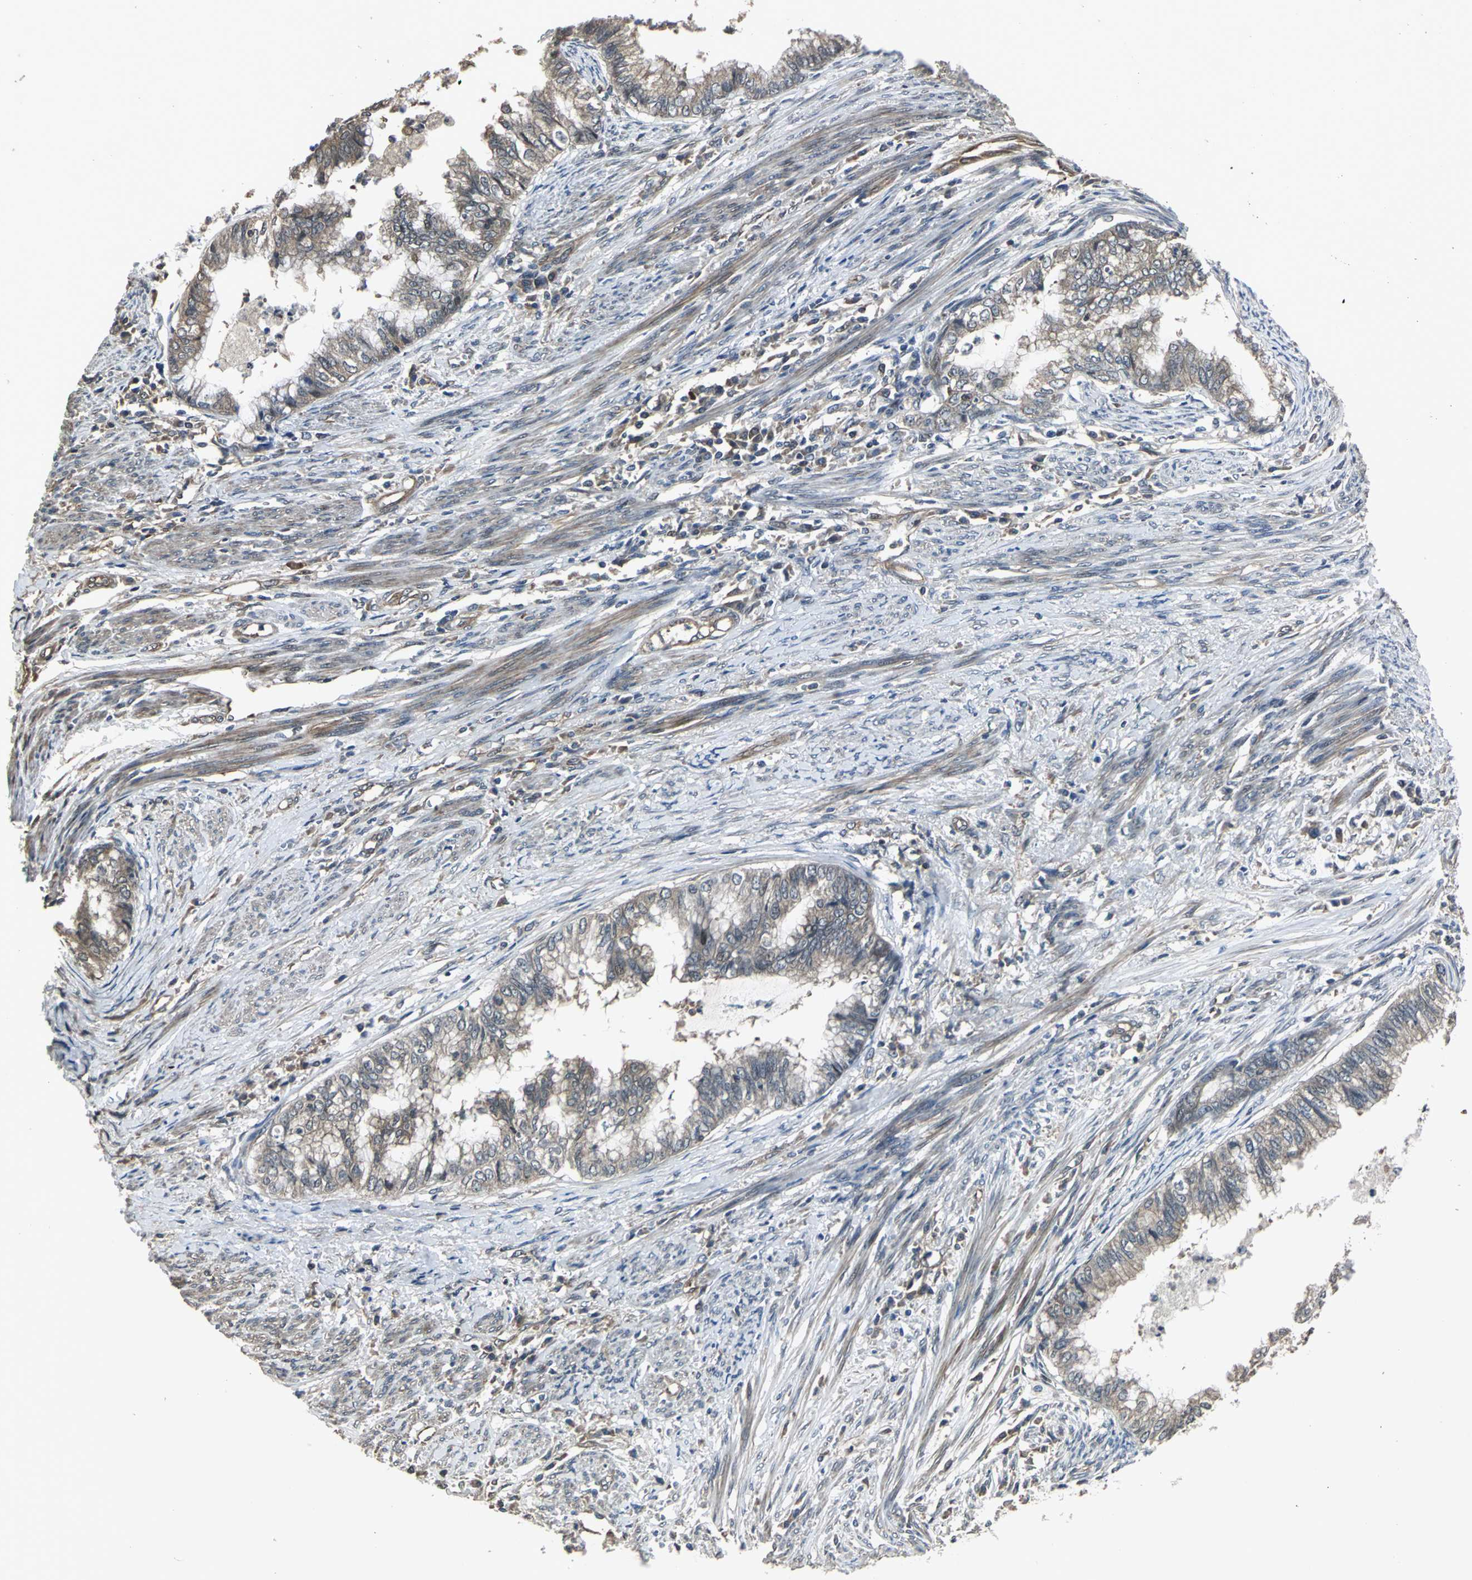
{"staining": {"intensity": "moderate", "quantity": ">75%", "location": "cytoplasmic/membranous"}, "tissue": "endometrial cancer", "cell_type": "Tumor cells", "image_type": "cancer", "snomed": [{"axis": "morphology", "description": "Adenocarcinoma, NOS"}, {"axis": "topography", "description": "Endometrium"}], "caption": "Tumor cells show medium levels of moderate cytoplasmic/membranous expression in about >75% of cells in endometrial cancer (adenocarcinoma).", "gene": "PFDN1", "patient": {"sex": "female", "age": 79}}